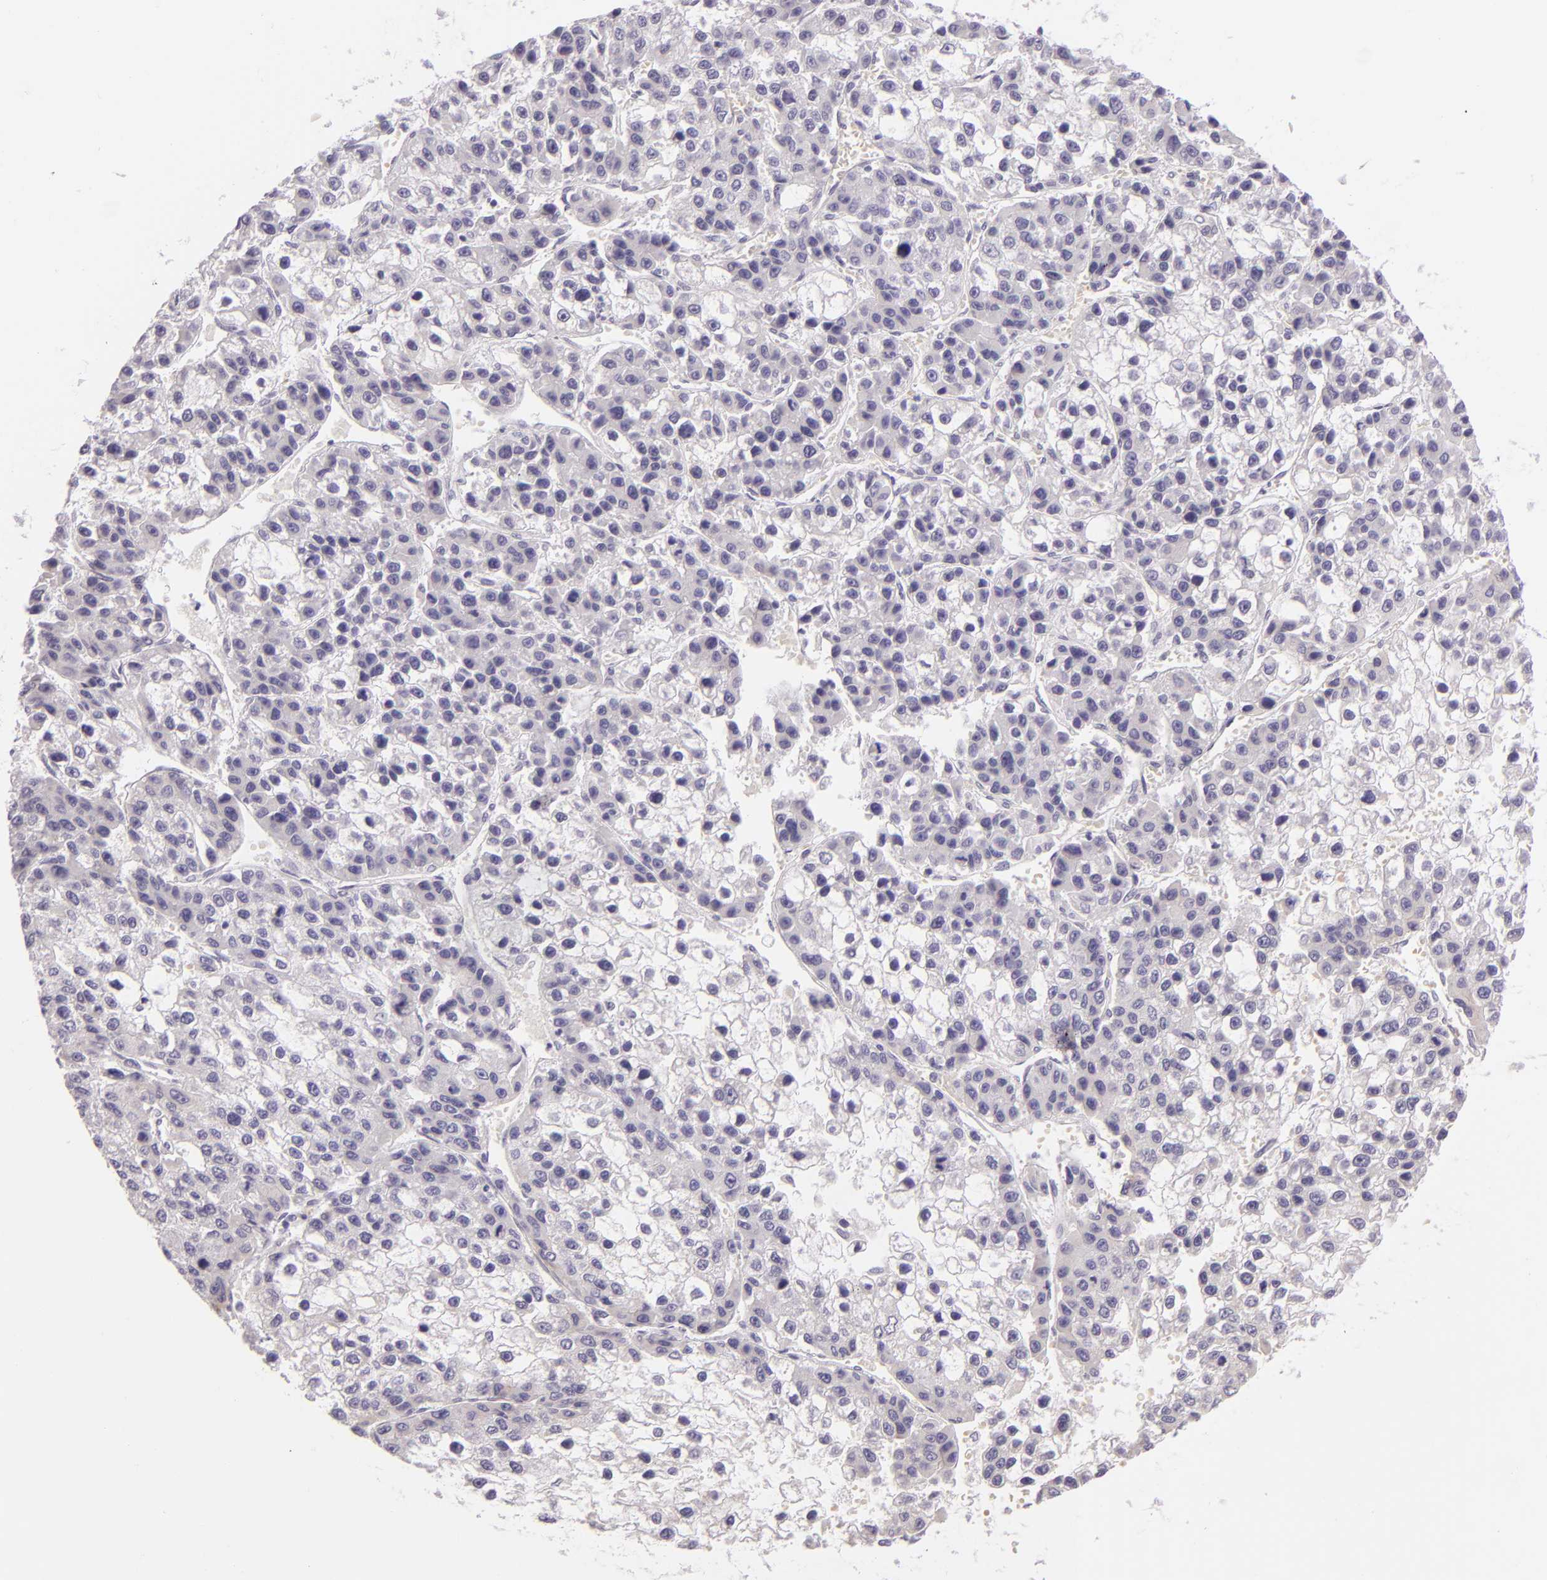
{"staining": {"intensity": "negative", "quantity": "none", "location": "none"}, "tissue": "liver cancer", "cell_type": "Tumor cells", "image_type": "cancer", "snomed": [{"axis": "morphology", "description": "Carcinoma, Hepatocellular, NOS"}, {"axis": "topography", "description": "Liver"}], "caption": "The micrograph displays no significant expression in tumor cells of liver hepatocellular carcinoma.", "gene": "ZC3H7B", "patient": {"sex": "female", "age": 66}}